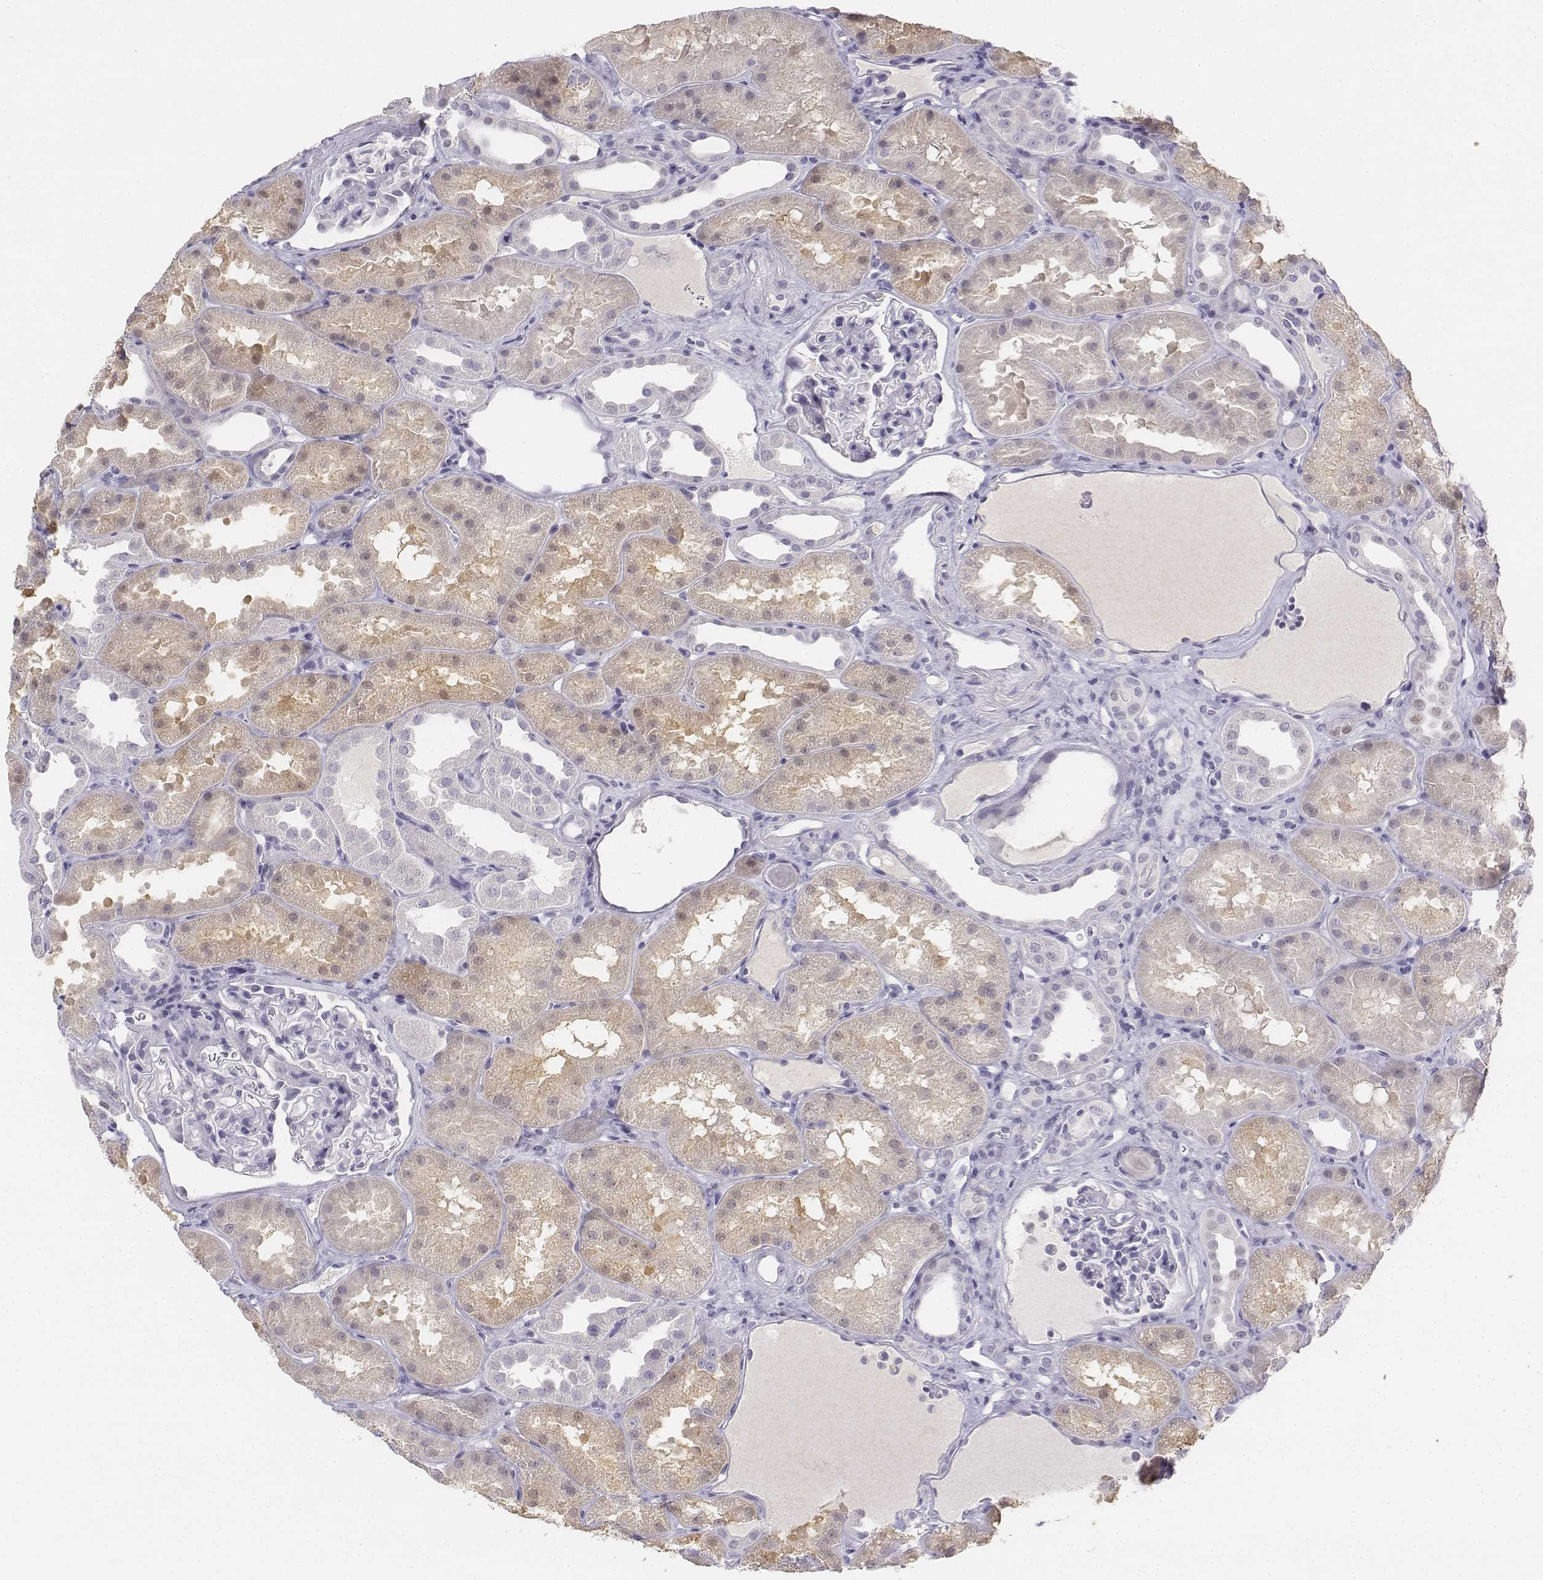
{"staining": {"intensity": "negative", "quantity": "none", "location": "none"}, "tissue": "kidney", "cell_type": "Cells in glomeruli", "image_type": "normal", "snomed": [{"axis": "morphology", "description": "Normal tissue, NOS"}, {"axis": "topography", "description": "Kidney"}], "caption": "The histopathology image demonstrates no staining of cells in glomeruli in normal kidney.", "gene": "UCN2", "patient": {"sex": "male", "age": 61}}